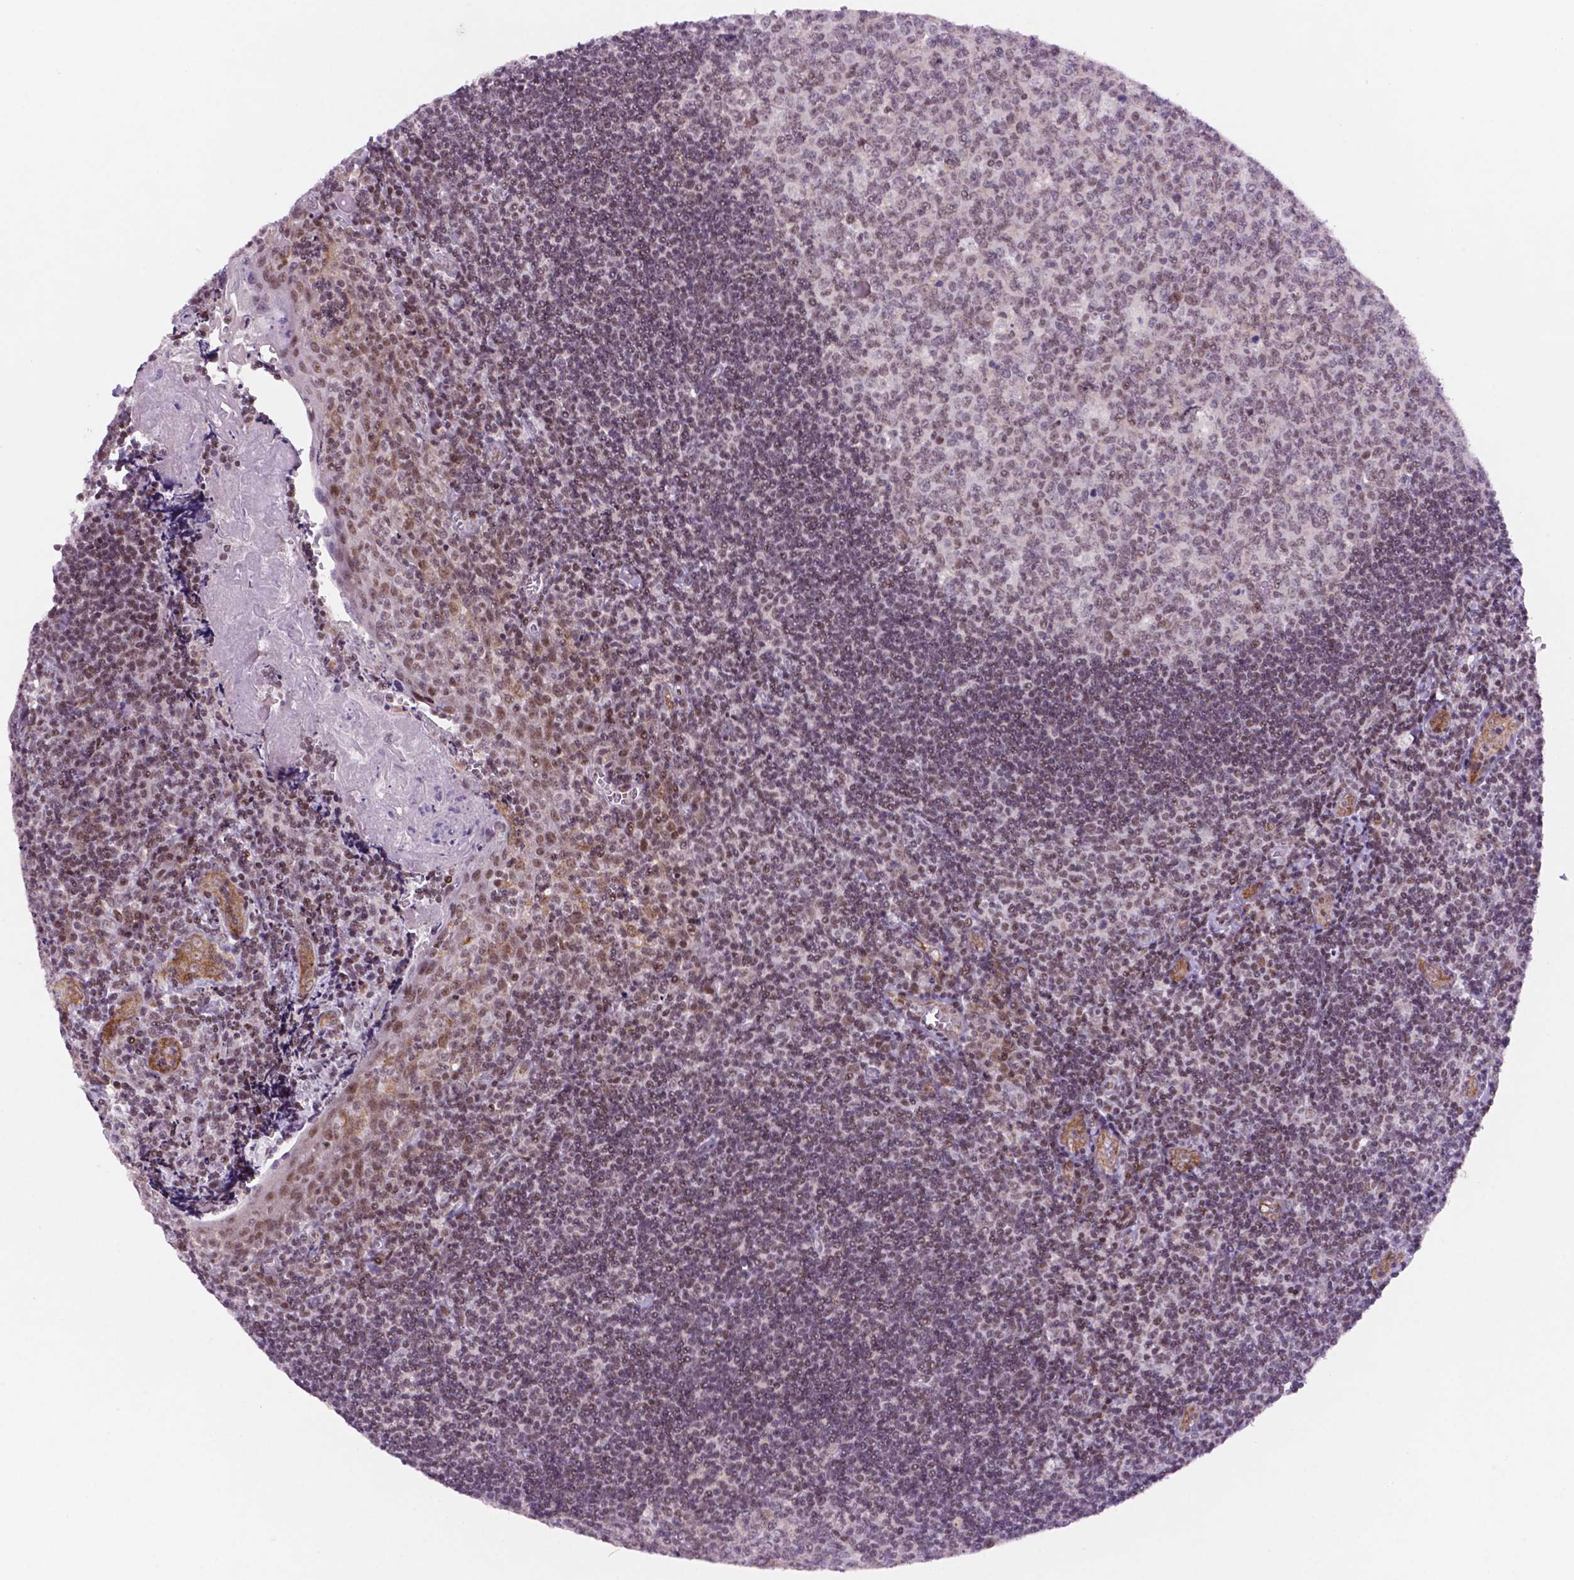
{"staining": {"intensity": "weak", "quantity": "25%-75%", "location": "nuclear"}, "tissue": "tonsil", "cell_type": "Germinal center cells", "image_type": "normal", "snomed": [{"axis": "morphology", "description": "Normal tissue, NOS"}, {"axis": "morphology", "description": "Inflammation, NOS"}, {"axis": "topography", "description": "Tonsil"}], "caption": "High-magnification brightfield microscopy of normal tonsil stained with DAB (3,3'-diaminobenzidine) (brown) and counterstained with hematoxylin (blue). germinal center cells exhibit weak nuclear staining is present in about25%-75% of cells. The staining was performed using DAB to visualize the protein expression in brown, while the nuclei were stained in blue with hematoxylin (Magnification: 20x).", "gene": "NCOR1", "patient": {"sex": "female", "age": 31}}